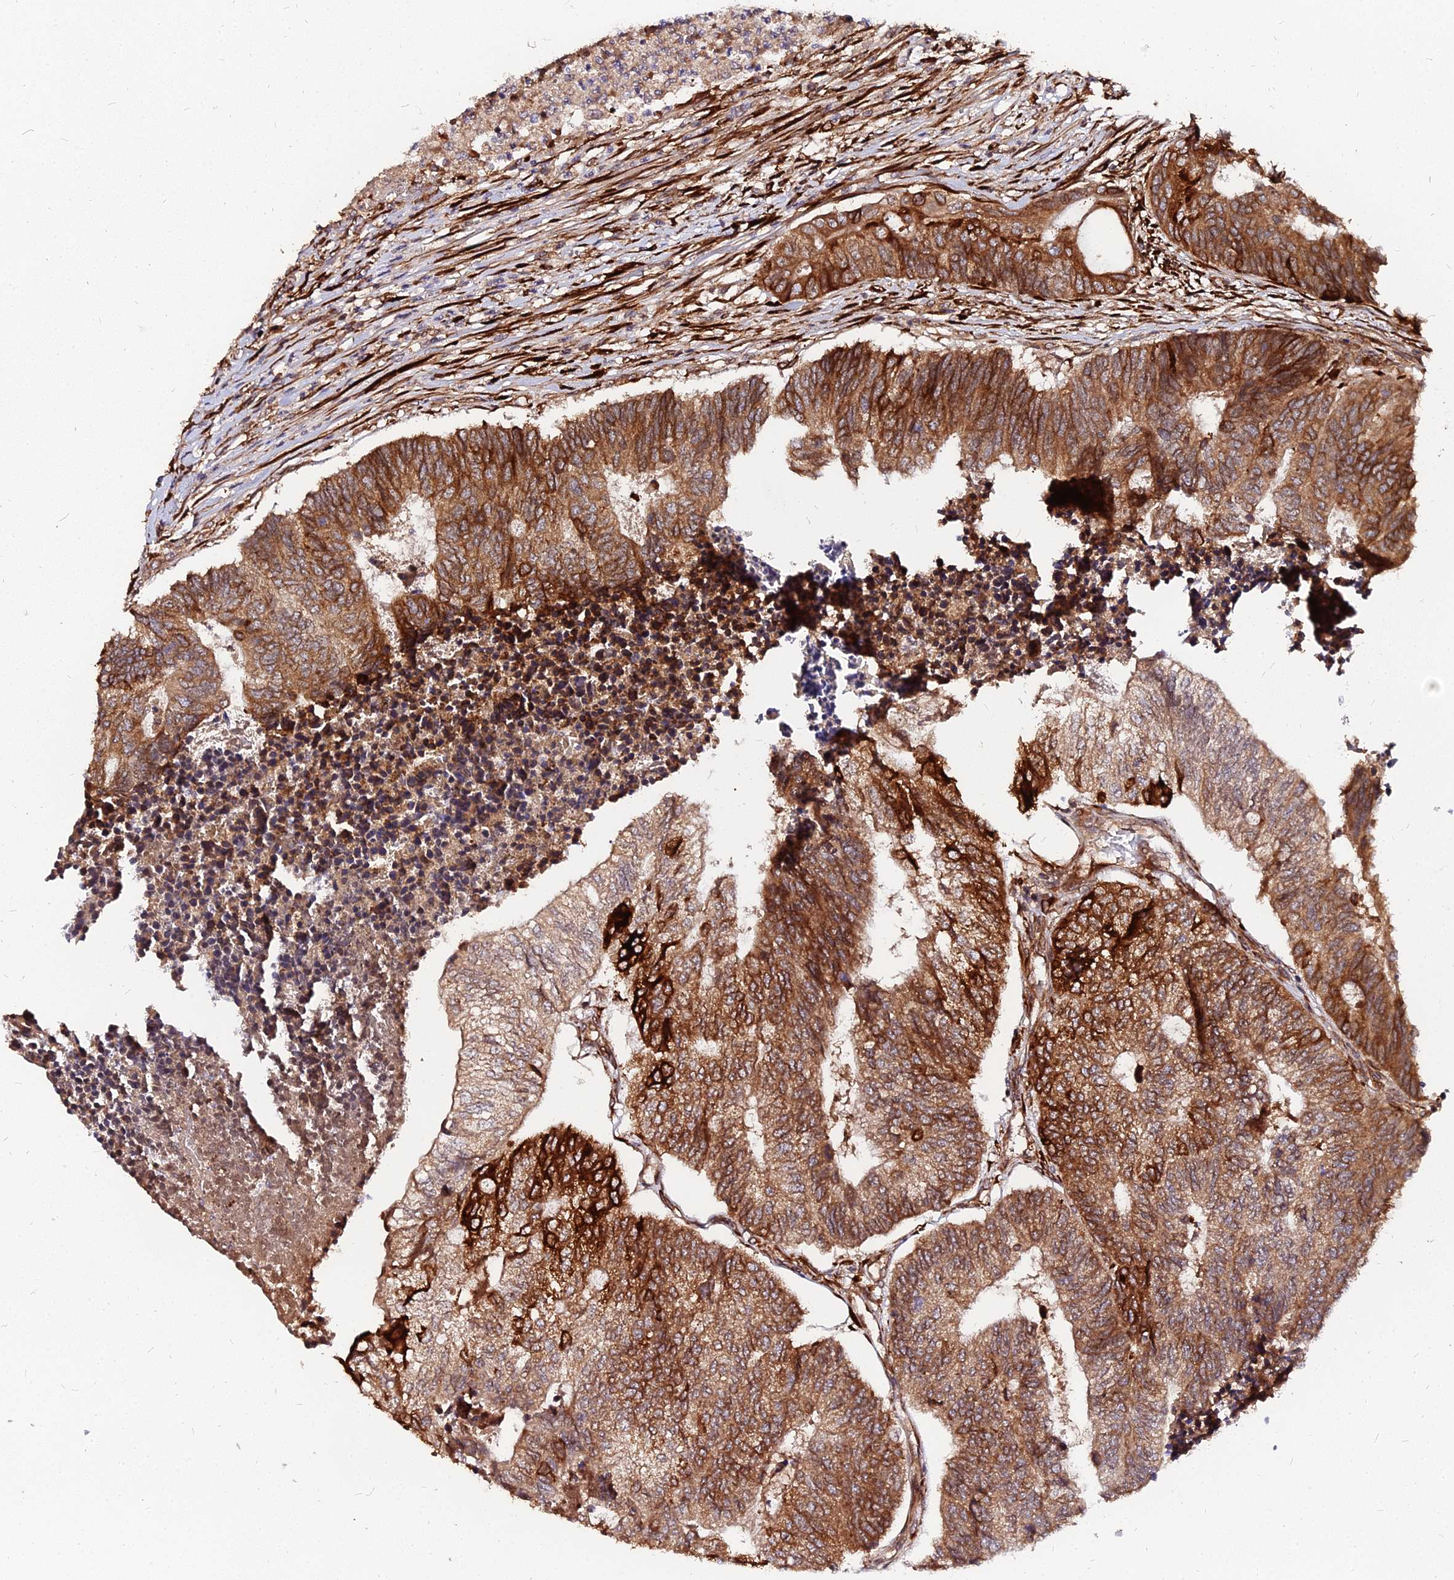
{"staining": {"intensity": "strong", "quantity": ">75%", "location": "cytoplasmic/membranous"}, "tissue": "colorectal cancer", "cell_type": "Tumor cells", "image_type": "cancer", "snomed": [{"axis": "morphology", "description": "Adenocarcinoma, NOS"}, {"axis": "topography", "description": "Colon"}], "caption": "Tumor cells reveal strong cytoplasmic/membranous staining in about >75% of cells in colorectal cancer. (Brightfield microscopy of DAB IHC at high magnification).", "gene": "PDE4D", "patient": {"sex": "female", "age": 67}}